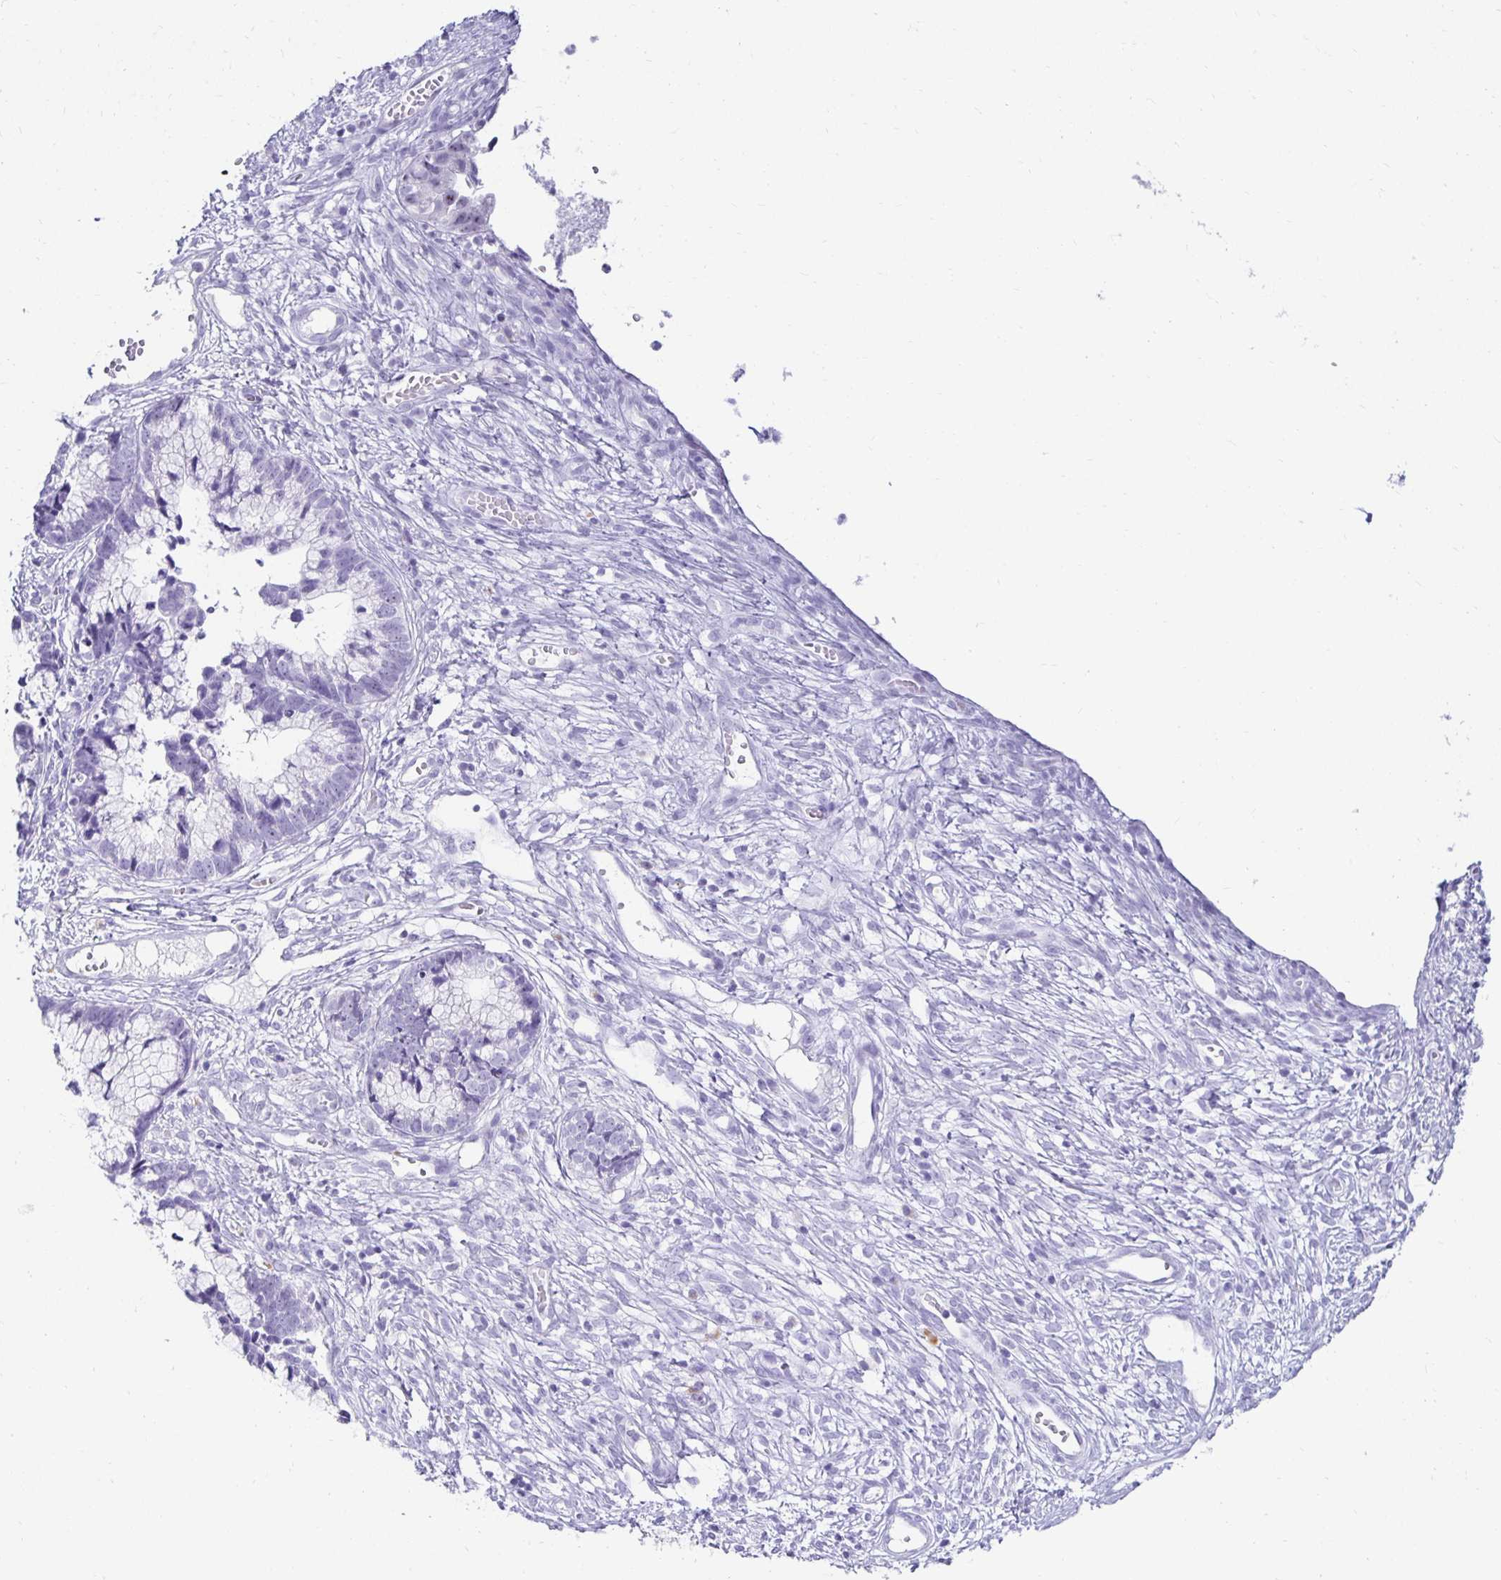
{"staining": {"intensity": "negative", "quantity": "none", "location": "none"}, "tissue": "cervical cancer", "cell_type": "Tumor cells", "image_type": "cancer", "snomed": [{"axis": "morphology", "description": "Adenocarcinoma, NOS"}, {"axis": "topography", "description": "Cervix"}], "caption": "The image shows no significant staining in tumor cells of cervical cancer. (Immunohistochemistry (ihc), brightfield microscopy, high magnification).", "gene": "CST6", "patient": {"sex": "female", "age": 44}}